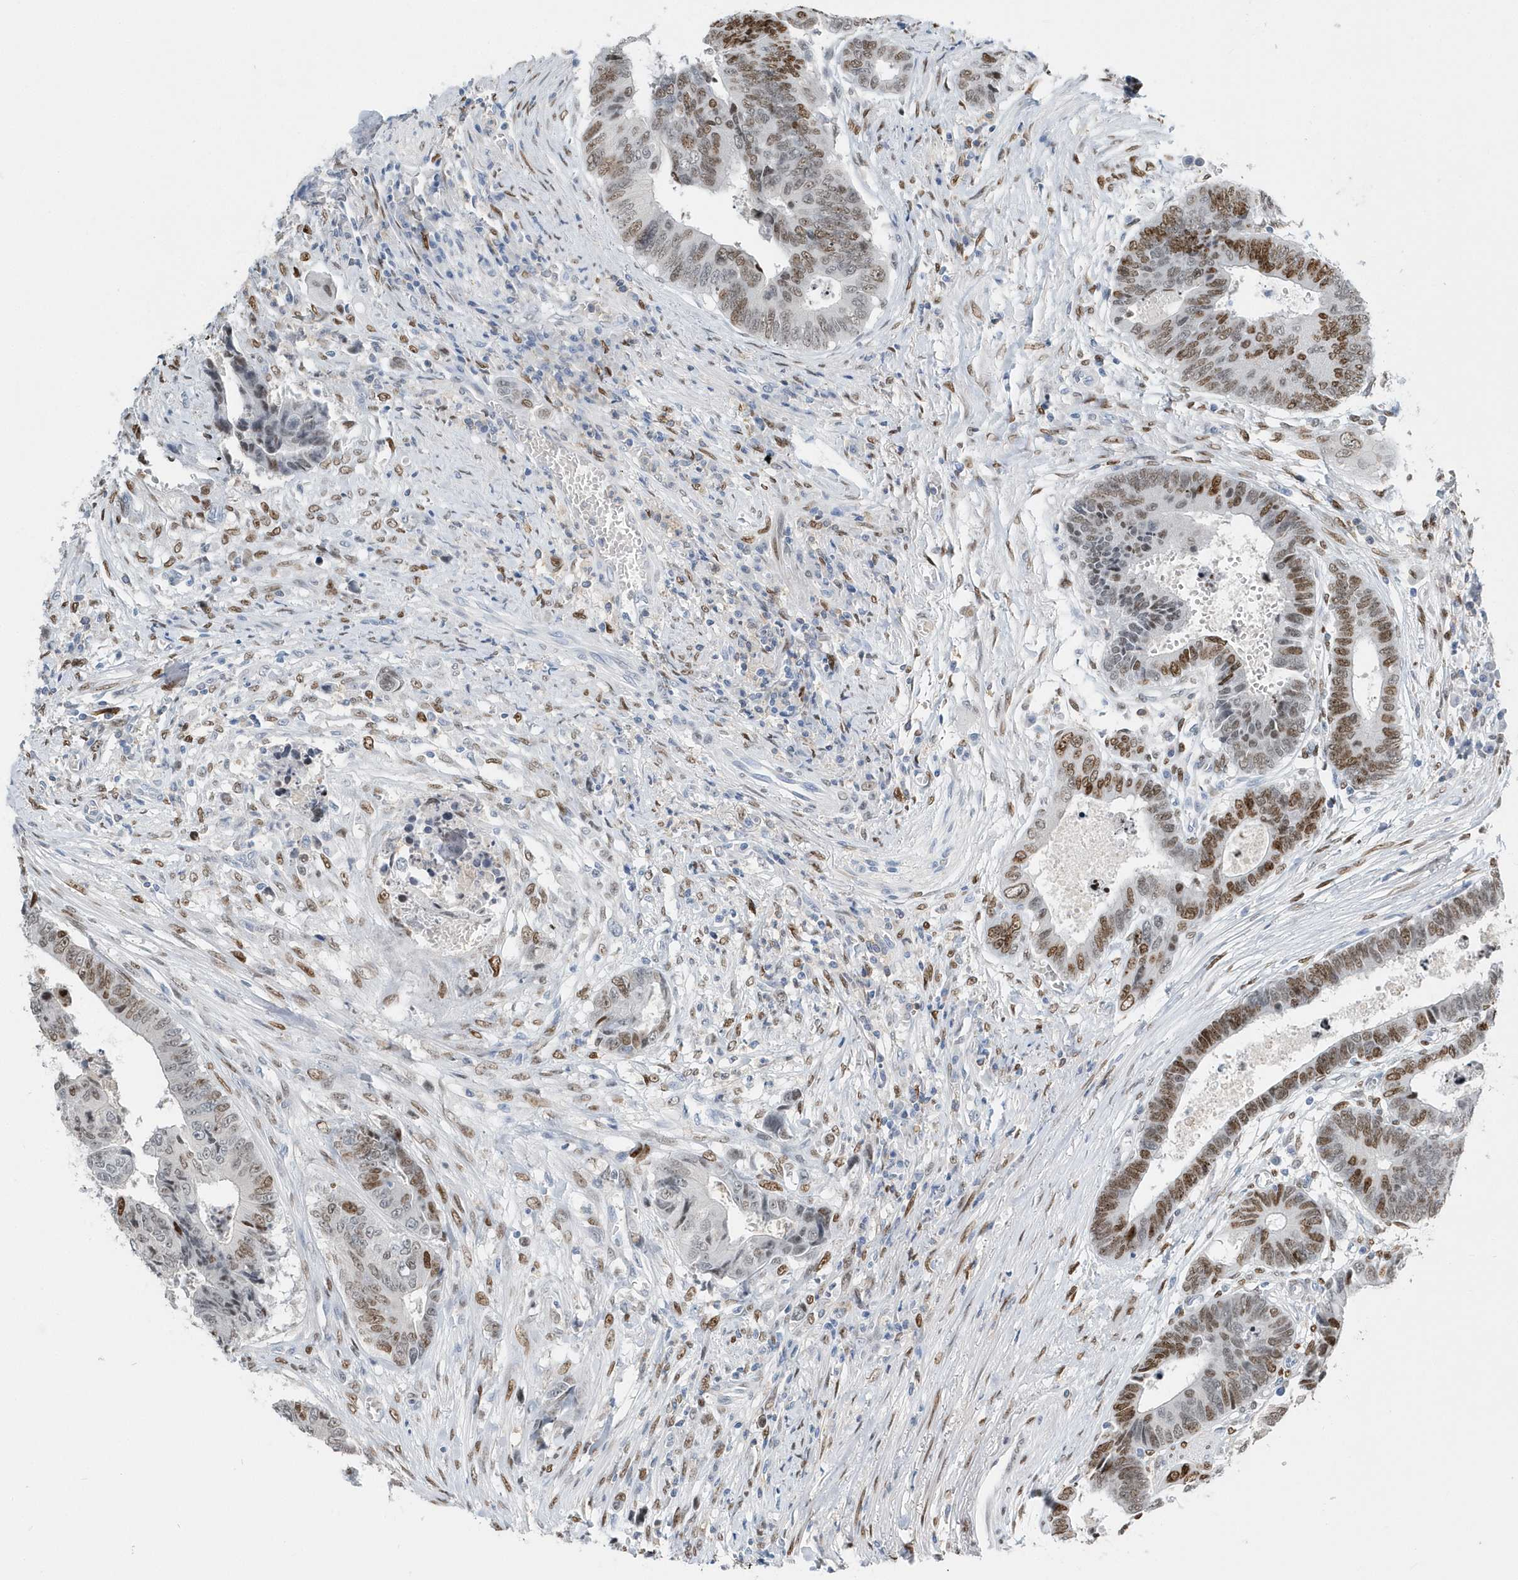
{"staining": {"intensity": "moderate", "quantity": "25%-75%", "location": "nuclear"}, "tissue": "colorectal cancer", "cell_type": "Tumor cells", "image_type": "cancer", "snomed": [{"axis": "morphology", "description": "Adenocarcinoma, NOS"}, {"axis": "topography", "description": "Rectum"}], "caption": "About 25%-75% of tumor cells in colorectal cancer exhibit moderate nuclear protein positivity as visualized by brown immunohistochemical staining.", "gene": "MACROH2A2", "patient": {"sex": "male", "age": 84}}